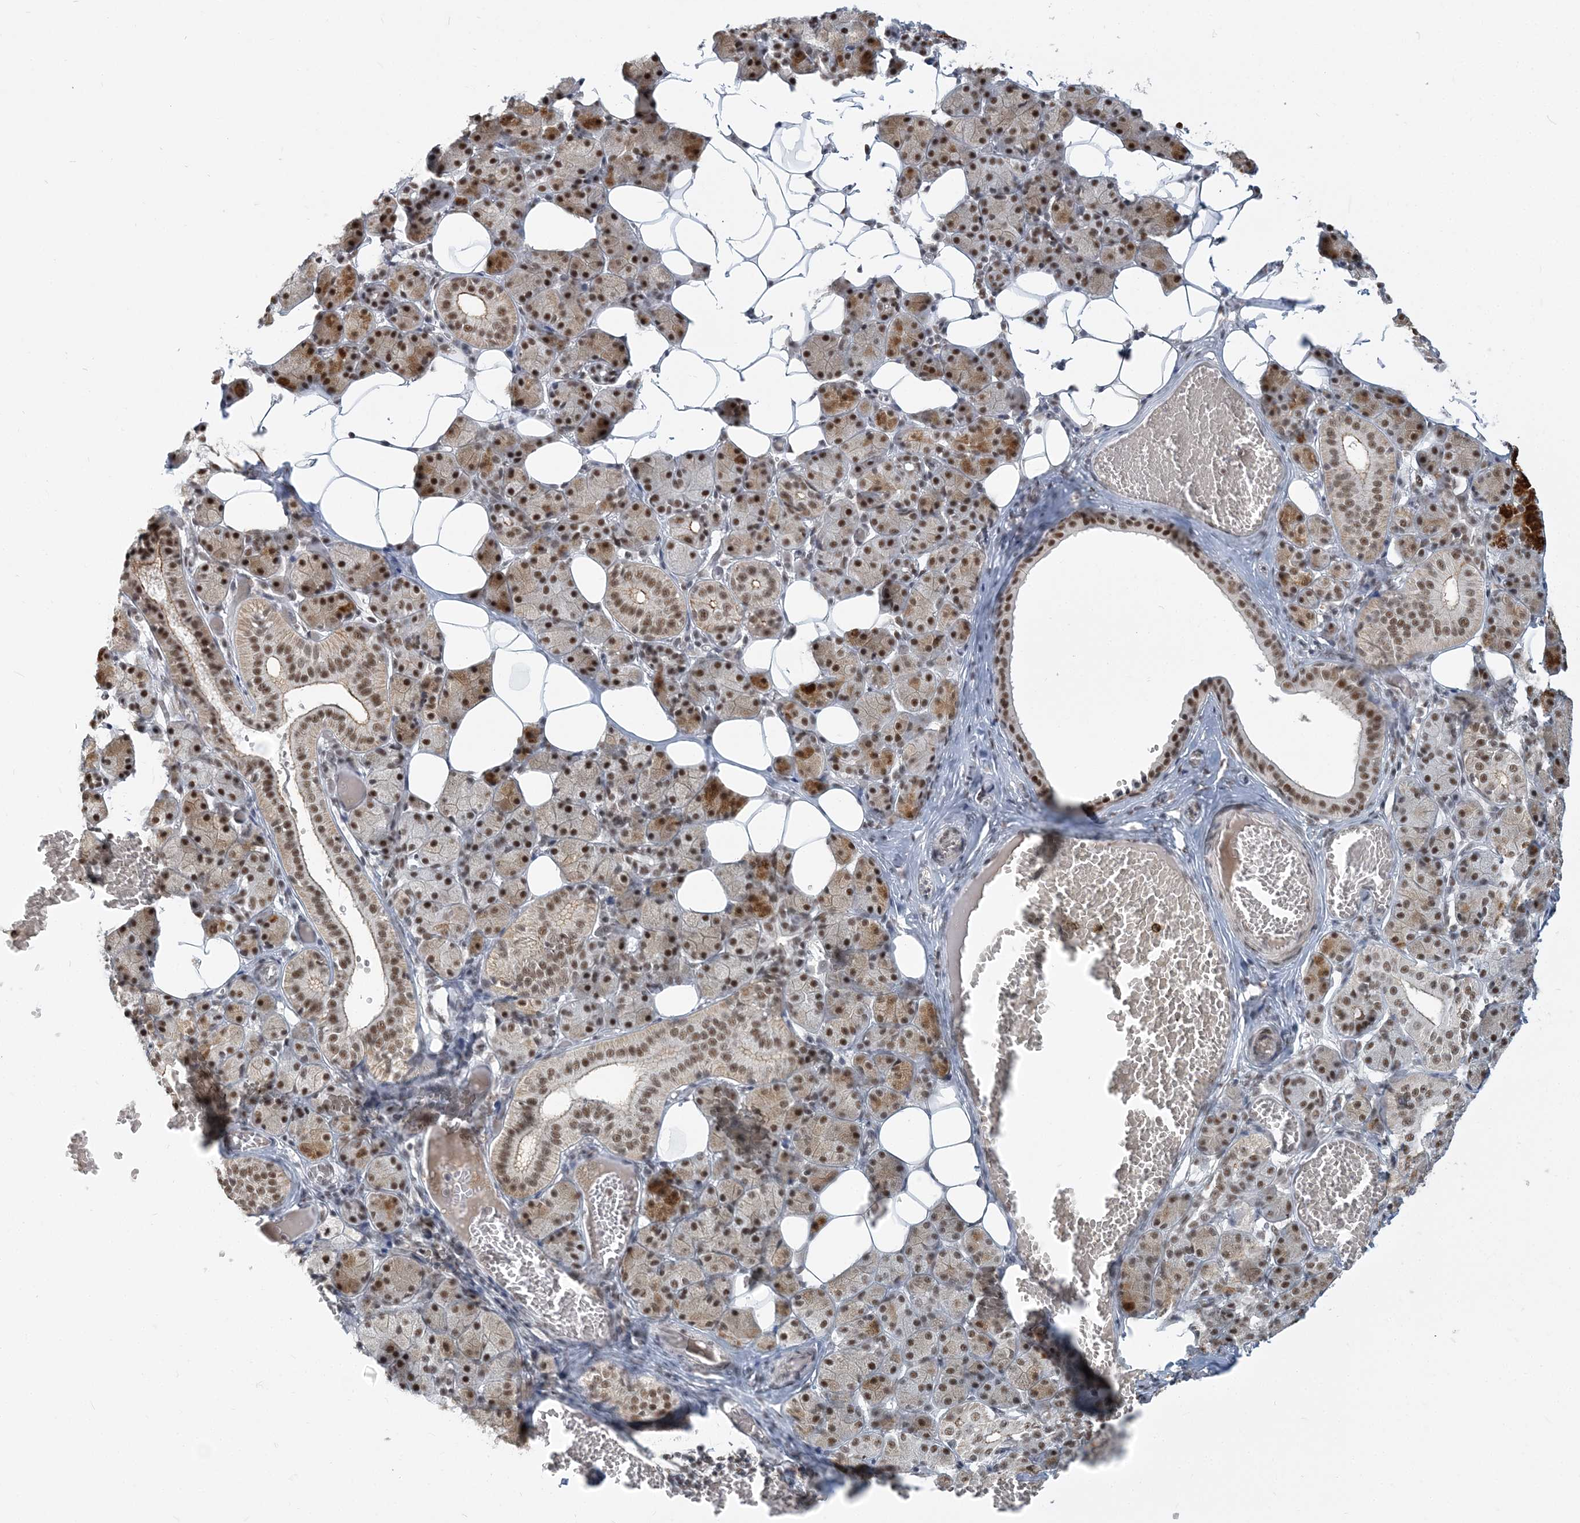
{"staining": {"intensity": "strong", "quantity": "25%-75%", "location": "cytoplasmic/membranous,nuclear"}, "tissue": "salivary gland", "cell_type": "Glandular cells", "image_type": "normal", "snomed": [{"axis": "morphology", "description": "Normal tissue, NOS"}, {"axis": "topography", "description": "Salivary gland"}], "caption": "Salivary gland stained with immunohistochemistry exhibits strong cytoplasmic/membranous,nuclear positivity in about 25%-75% of glandular cells.", "gene": "PLRG1", "patient": {"sex": "female", "age": 33}}